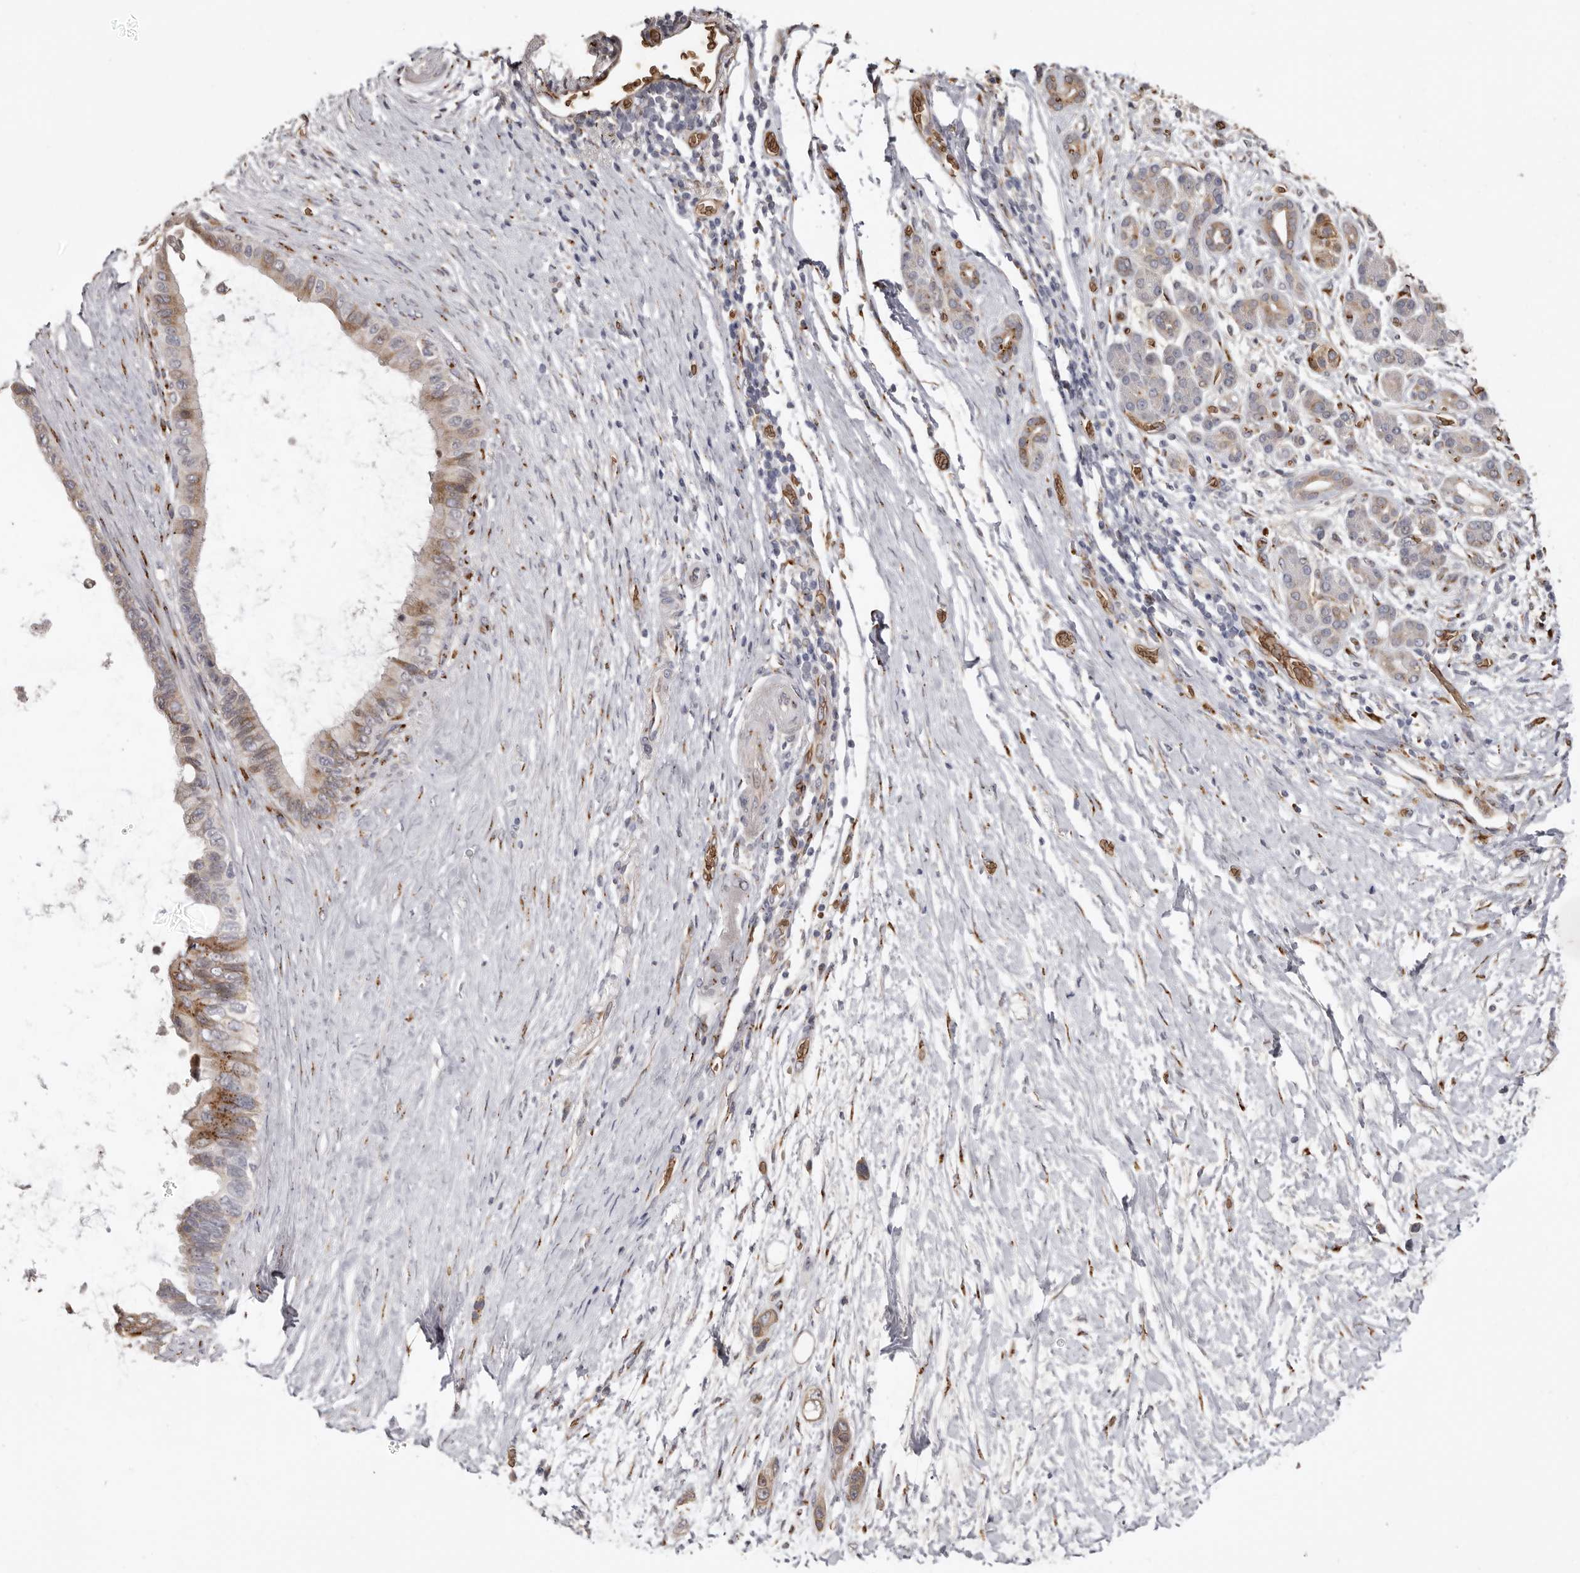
{"staining": {"intensity": "moderate", "quantity": "25%-75%", "location": "cytoplasmic/membranous"}, "tissue": "pancreatic cancer", "cell_type": "Tumor cells", "image_type": "cancer", "snomed": [{"axis": "morphology", "description": "Adenocarcinoma, NOS"}, {"axis": "topography", "description": "Pancreas"}], "caption": "About 25%-75% of tumor cells in pancreatic adenocarcinoma display moderate cytoplasmic/membranous protein expression as visualized by brown immunohistochemical staining.", "gene": "ENTREP1", "patient": {"sex": "female", "age": 72}}